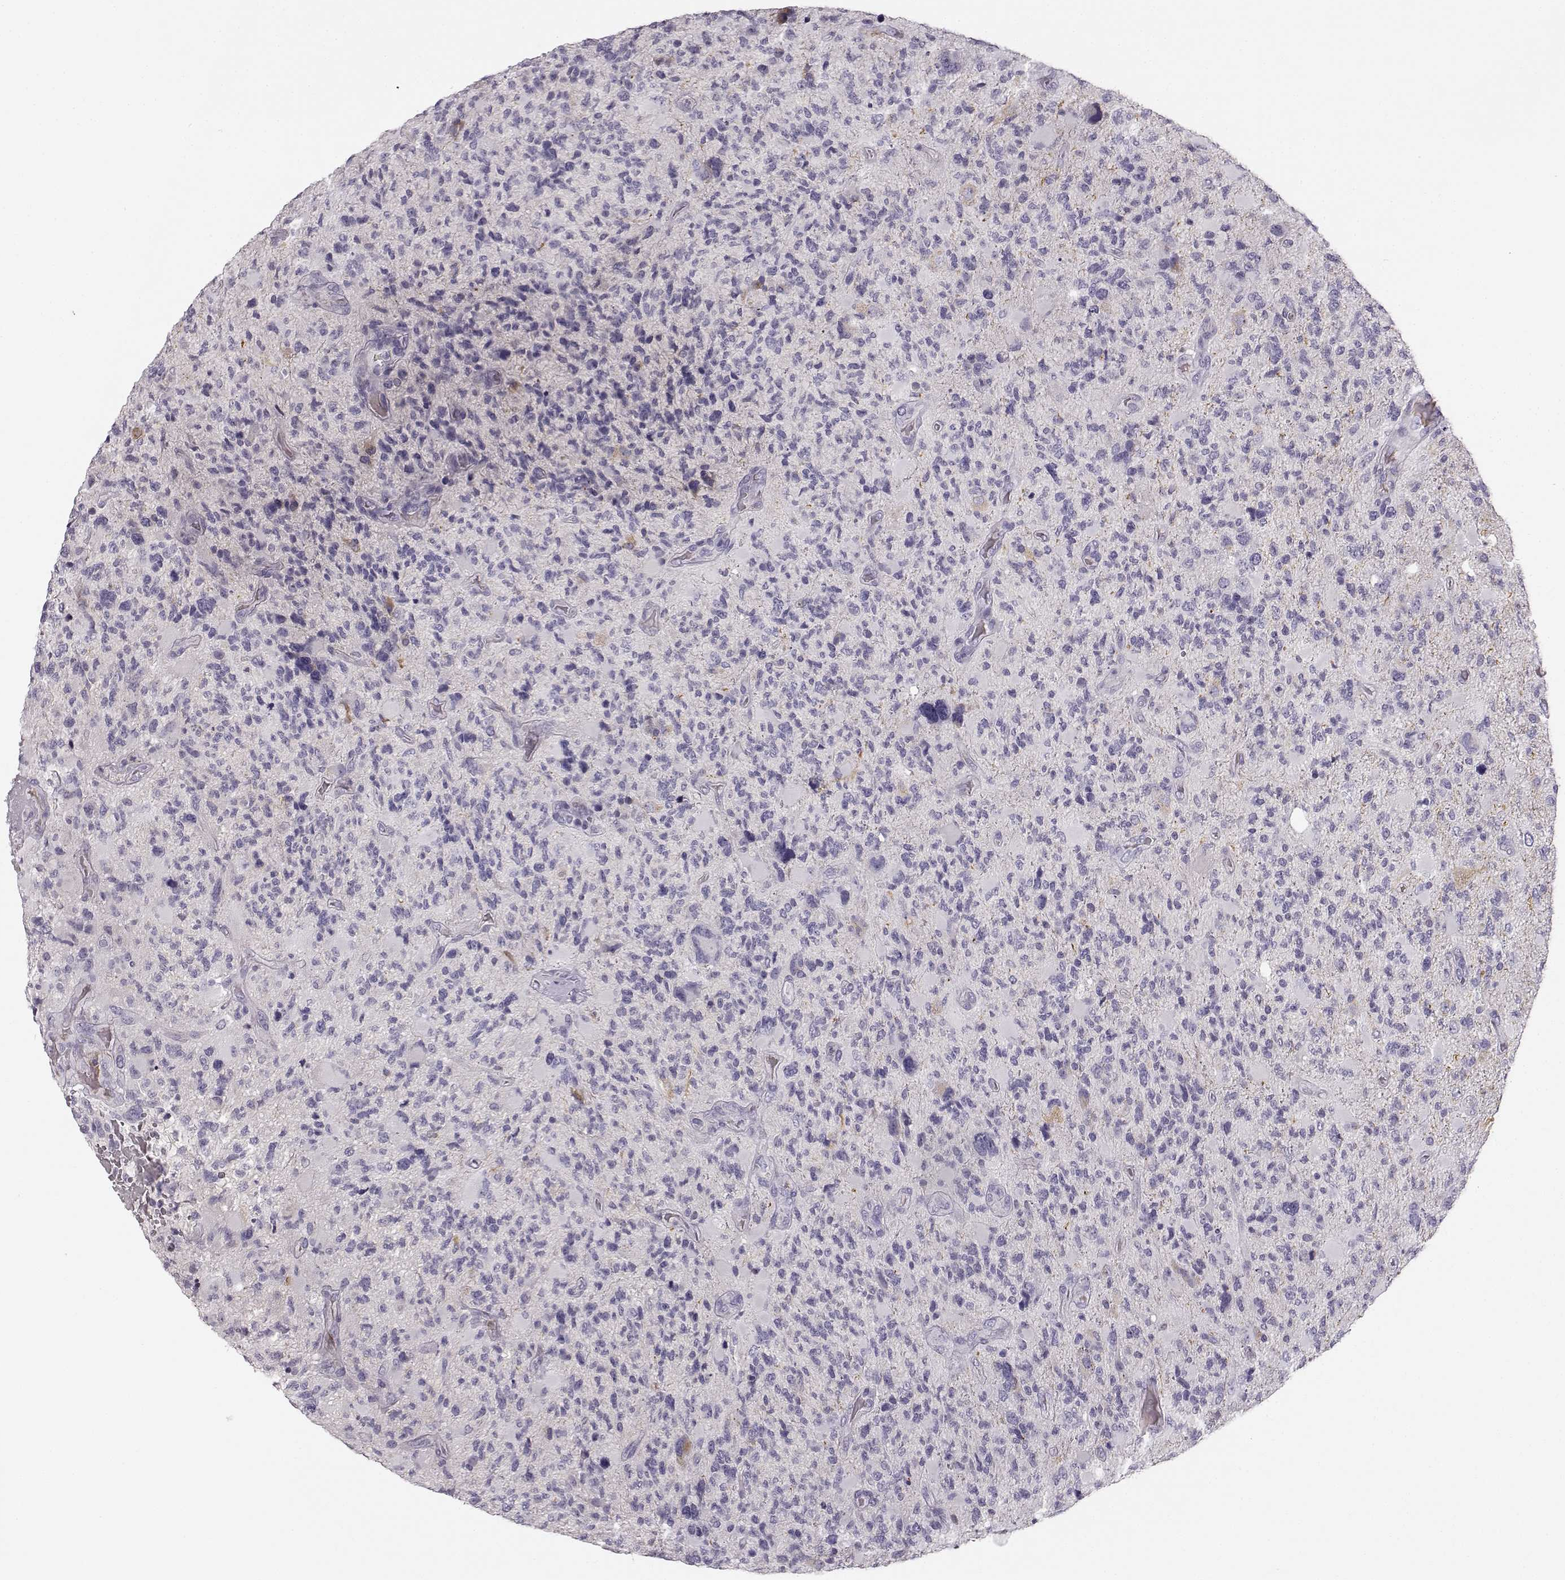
{"staining": {"intensity": "negative", "quantity": "none", "location": "none"}, "tissue": "glioma", "cell_type": "Tumor cells", "image_type": "cancer", "snomed": [{"axis": "morphology", "description": "Glioma, malignant, High grade"}, {"axis": "topography", "description": "Brain"}], "caption": "Immunohistochemistry of malignant high-grade glioma demonstrates no positivity in tumor cells.", "gene": "KIAA0319", "patient": {"sex": "female", "age": 71}}